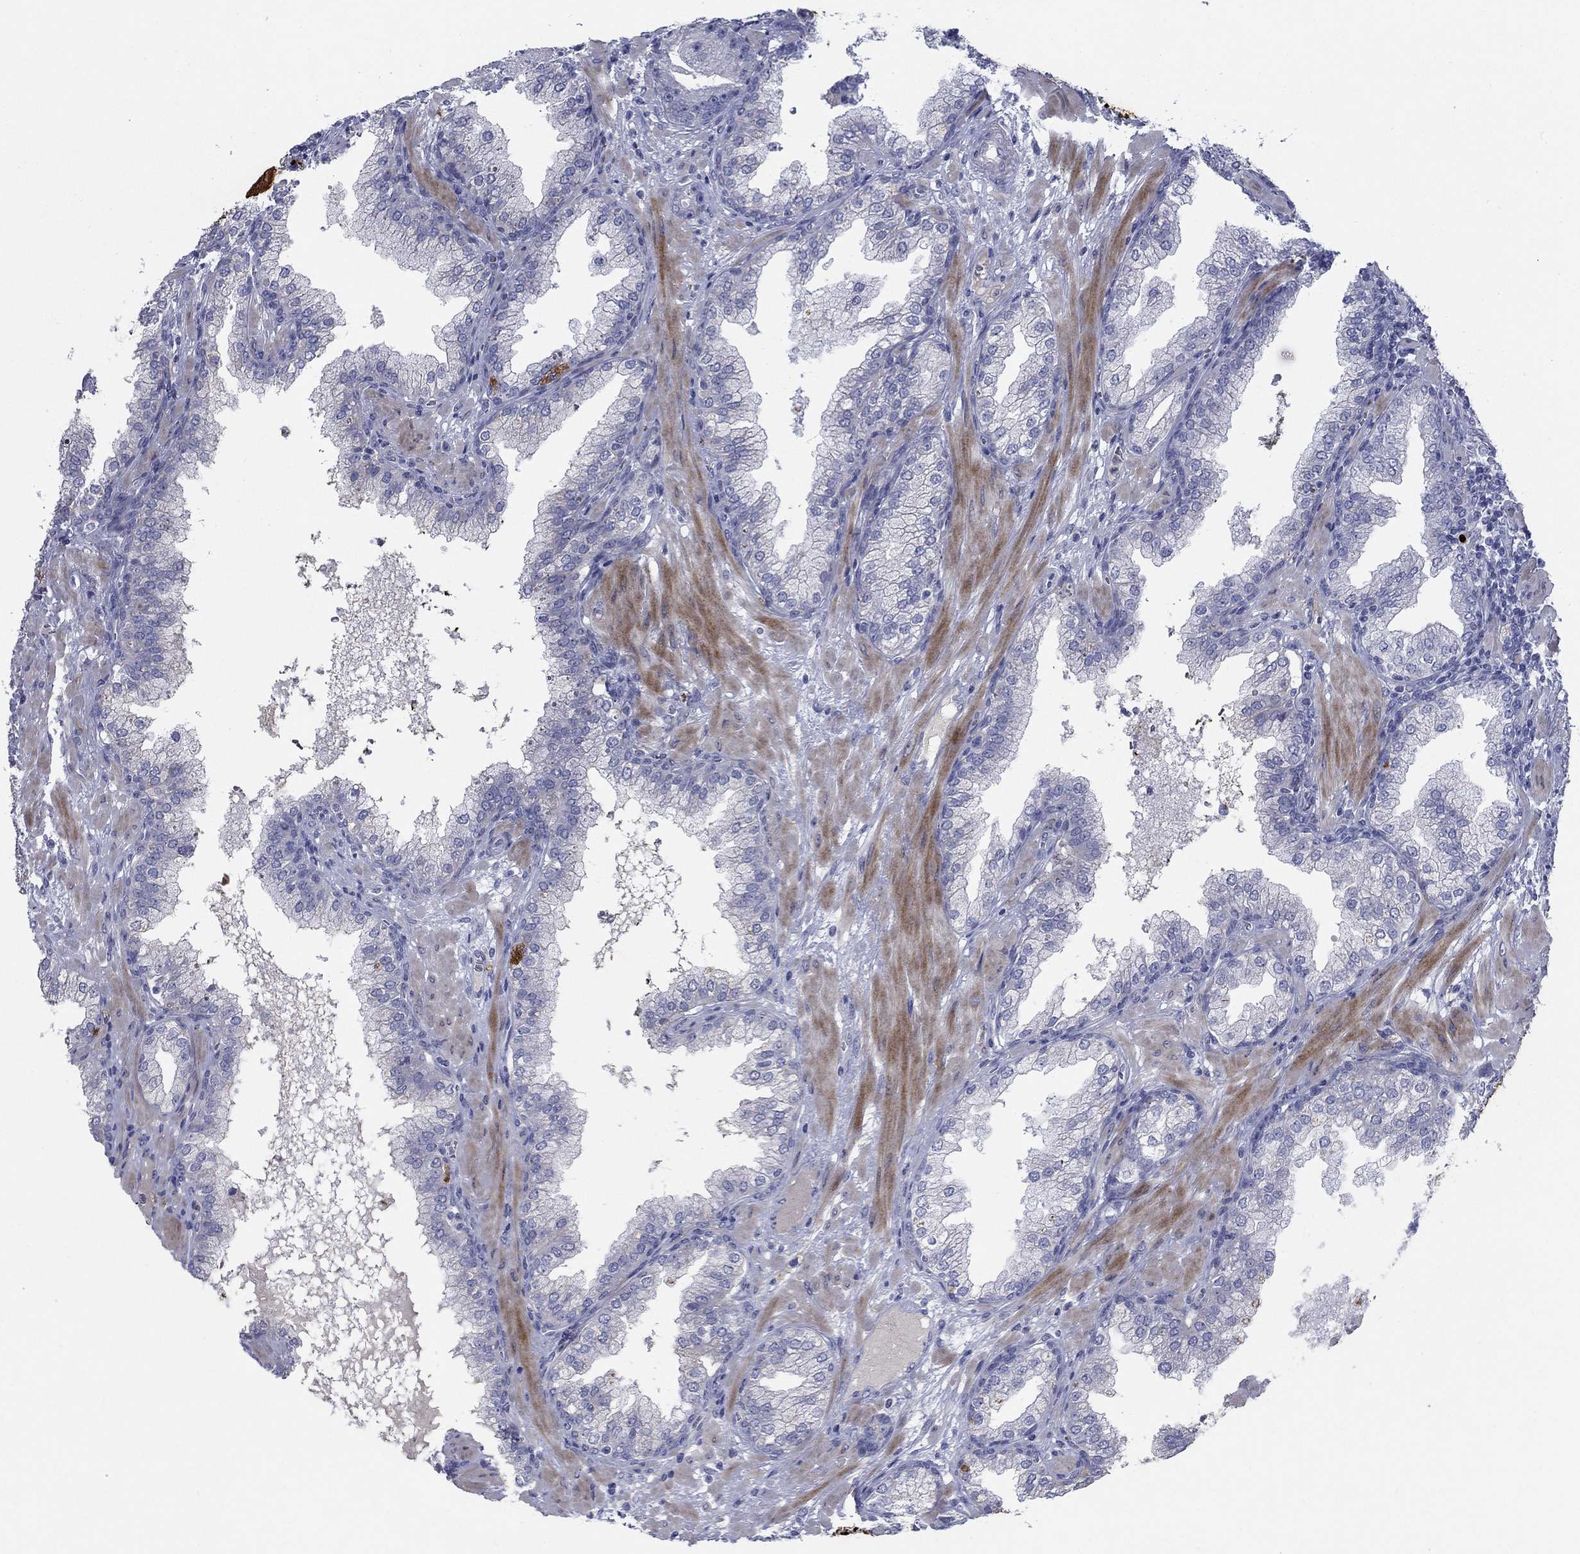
{"staining": {"intensity": "negative", "quantity": "none", "location": "none"}, "tissue": "prostate cancer", "cell_type": "Tumor cells", "image_type": "cancer", "snomed": [{"axis": "morphology", "description": "Adenocarcinoma, Low grade"}, {"axis": "topography", "description": "Prostate"}], "caption": "Prostate low-grade adenocarcinoma stained for a protein using IHC exhibits no expression tumor cells.", "gene": "TMEM249", "patient": {"sex": "male", "age": 62}}